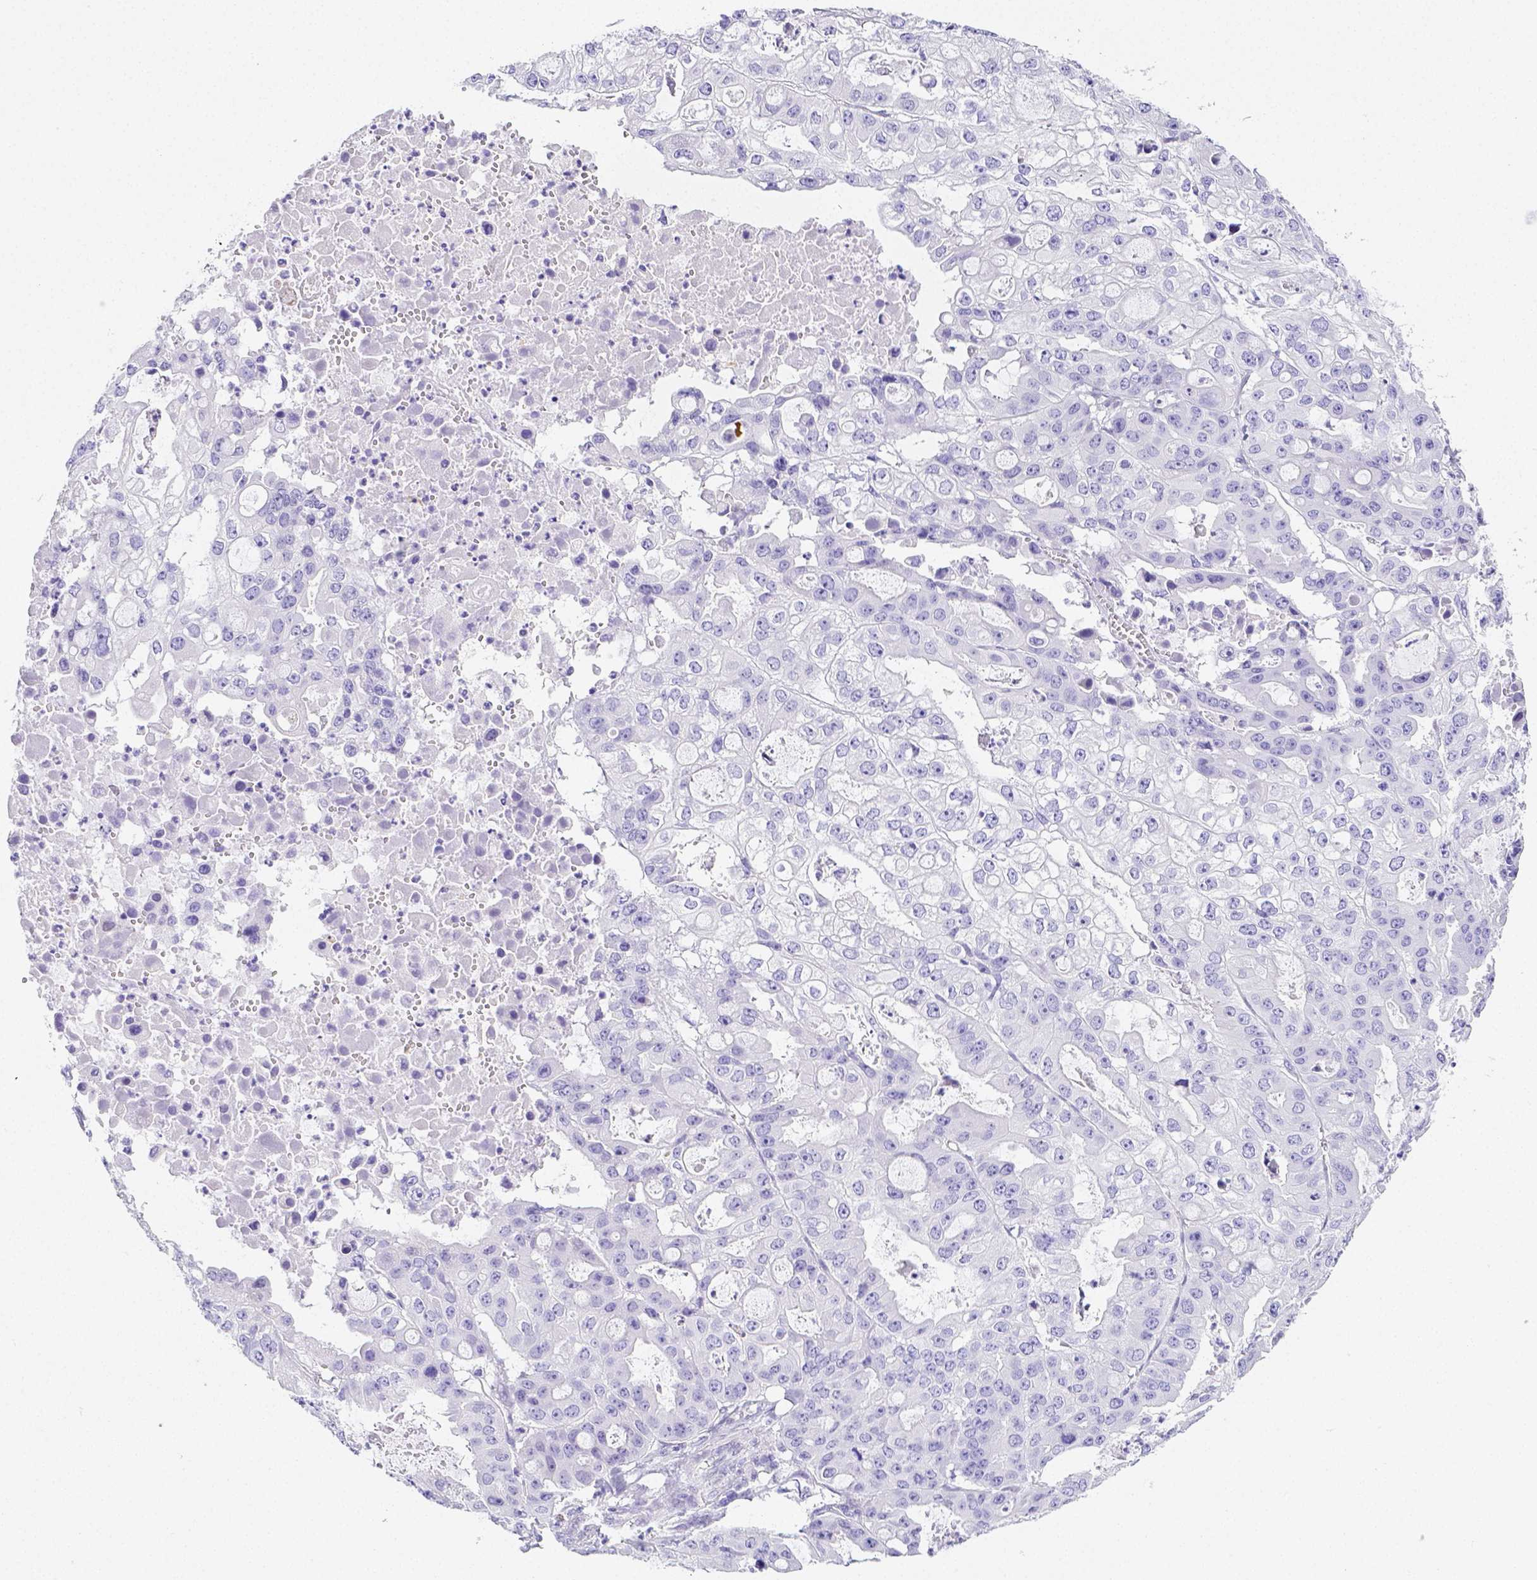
{"staining": {"intensity": "negative", "quantity": "none", "location": "none"}, "tissue": "ovarian cancer", "cell_type": "Tumor cells", "image_type": "cancer", "snomed": [{"axis": "morphology", "description": "Cystadenocarcinoma, serous, NOS"}, {"axis": "topography", "description": "Ovary"}], "caption": "Tumor cells show no significant positivity in ovarian serous cystadenocarcinoma.", "gene": "ARHGAP36", "patient": {"sex": "female", "age": 56}}